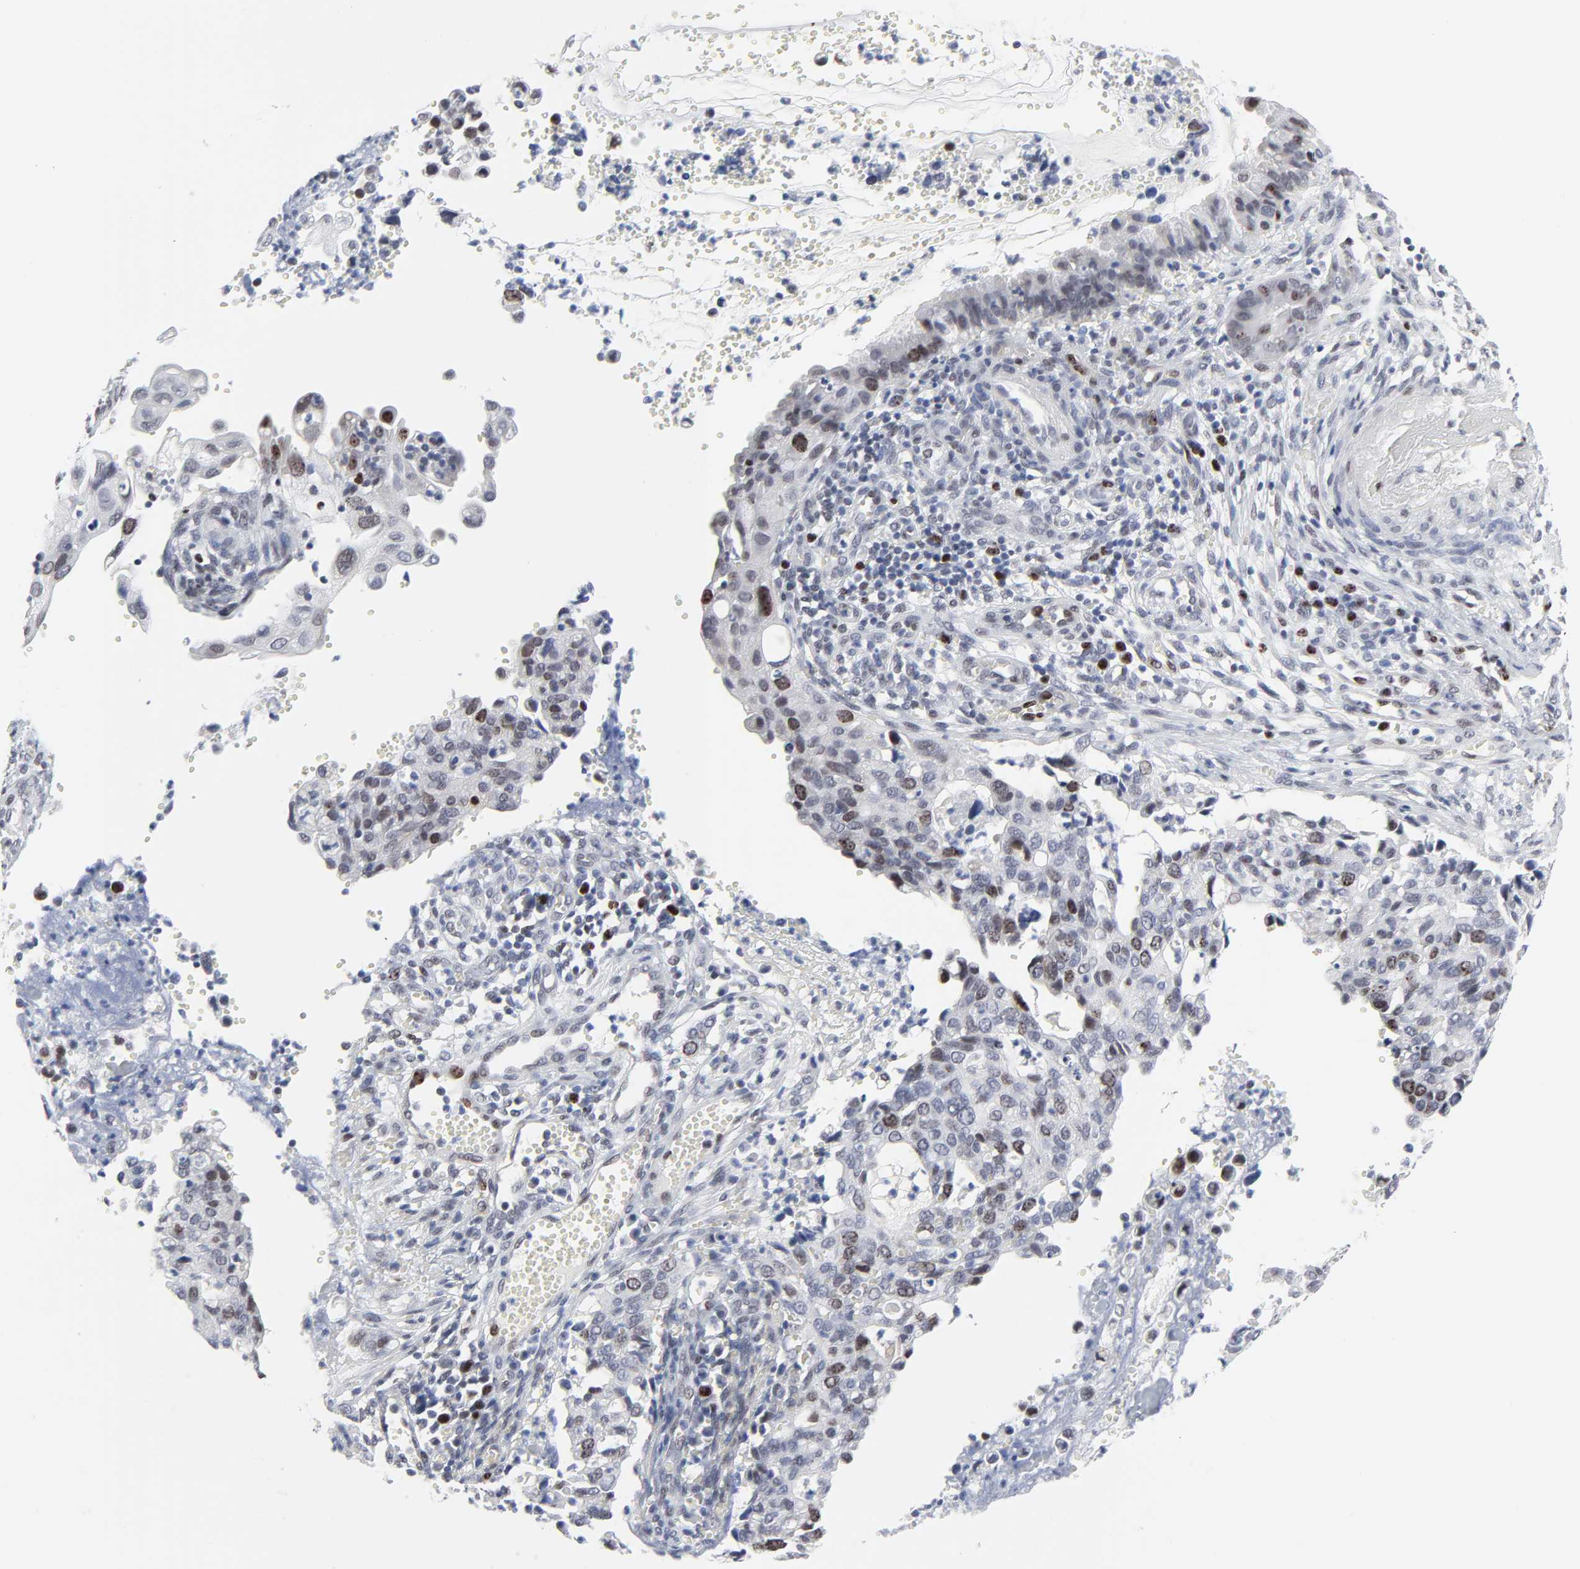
{"staining": {"intensity": "moderate", "quantity": "25%-75%", "location": "nuclear"}, "tissue": "cervical cancer", "cell_type": "Tumor cells", "image_type": "cancer", "snomed": [{"axis": "morphology", "description": "Normal tissue, NOS"}, {"axis": "morphology", "description": "Squamous cell carcinoma, NOS"}, {"axis": "topography", "description": "Cervix"}], "caption": "This micrograph reveals cervical cancer (squamous cell carcinoma) stained with IHC to label a protein in brown. The nuclear of tumor cells show moderate positivity for the protein. Nuclei are counter-stained blue.", "gene": "ZNF589", "patient": {"sex": "female", "age": 45}}